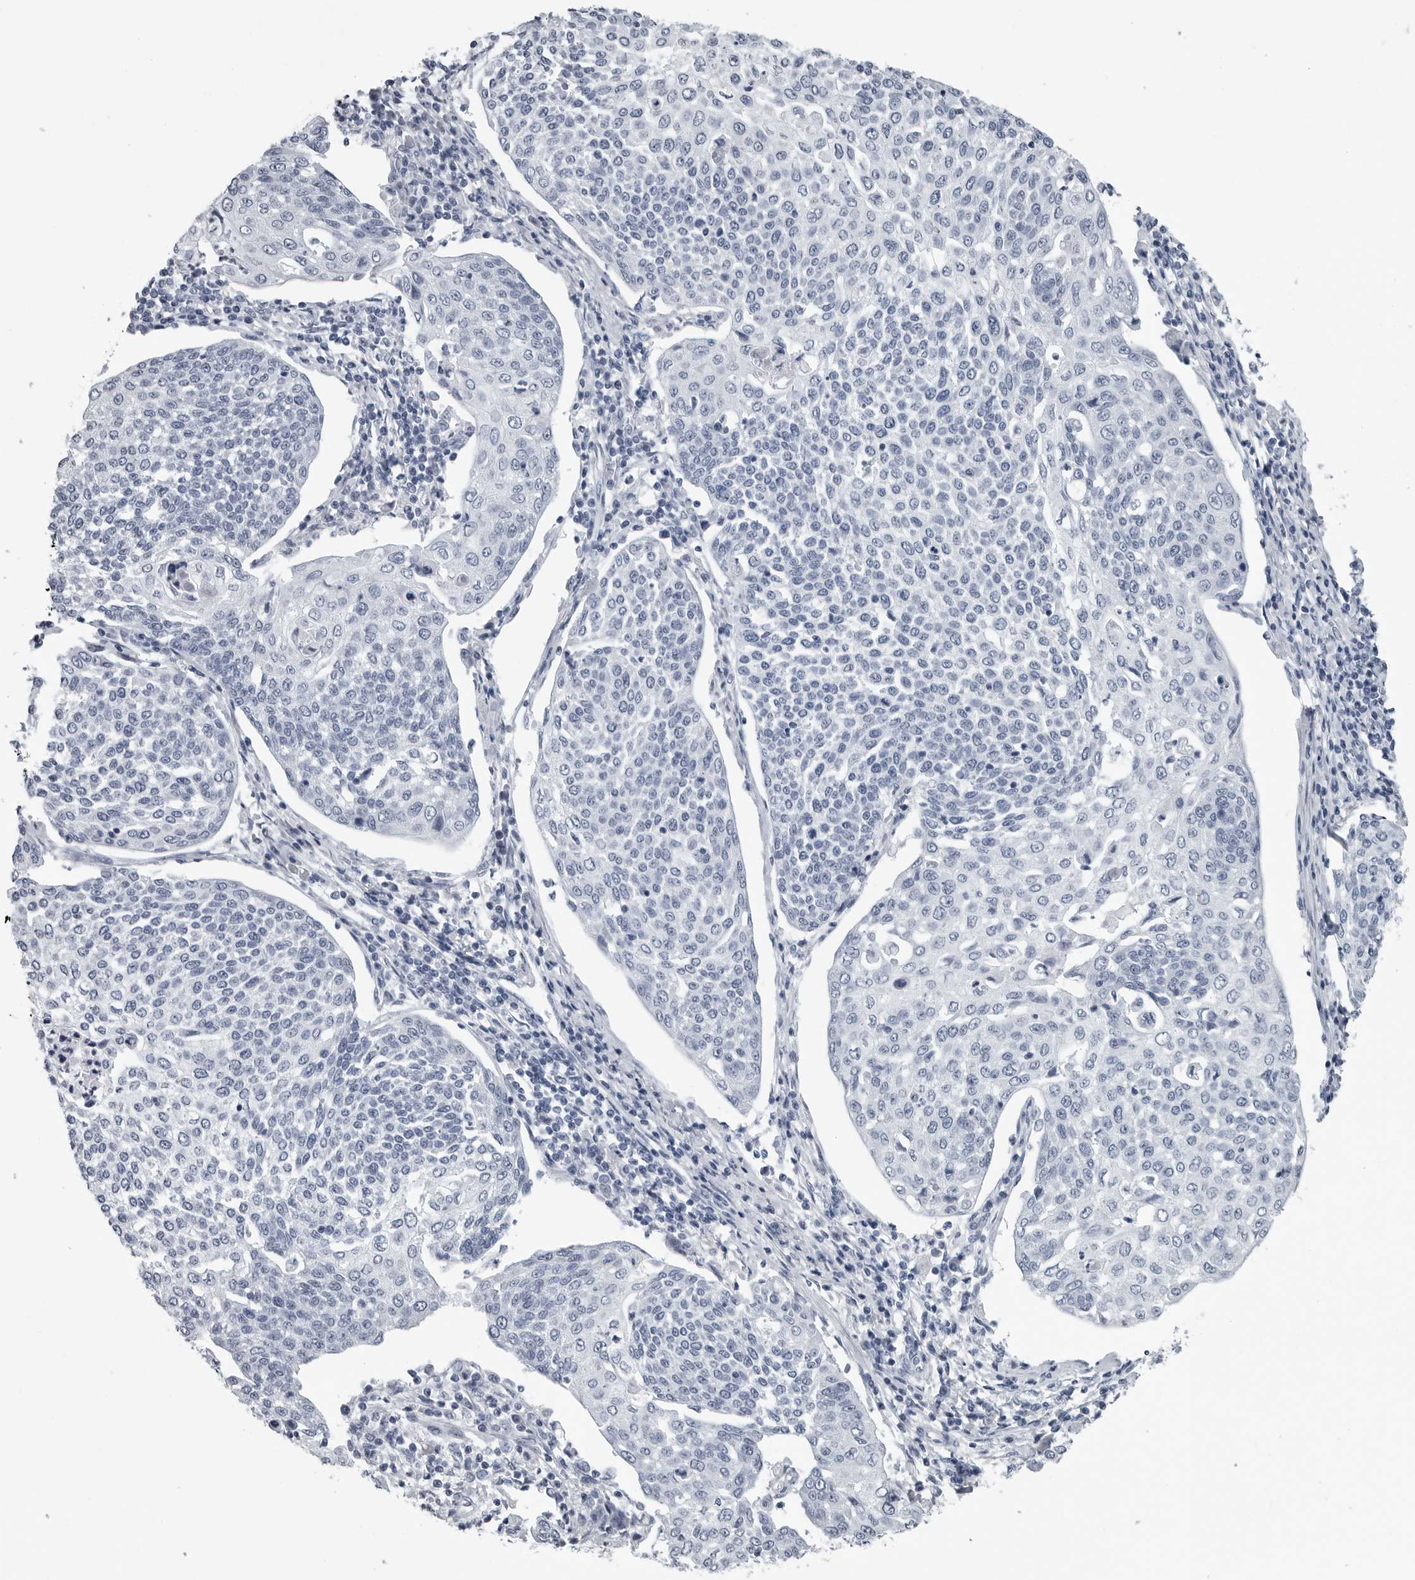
{"staining": {"intensity": "negative", "quantity": "none", "location": "none"}, "tissue": "cervical cancer", "cell_type": "Tumor cells", "image_type": "cancer", "snomed": [{"axis": "morphology", "description": "Squamous cell carcinoma, NOS"}, {"axis": "topography", "description": "Cervix"}], "caption": "A histopathology image of human squamous cell carcinoma (cervical) is negative for staining in tumor cells.", "gene": "AMPD1", "patient": {"sex": "female", "age": 34}}